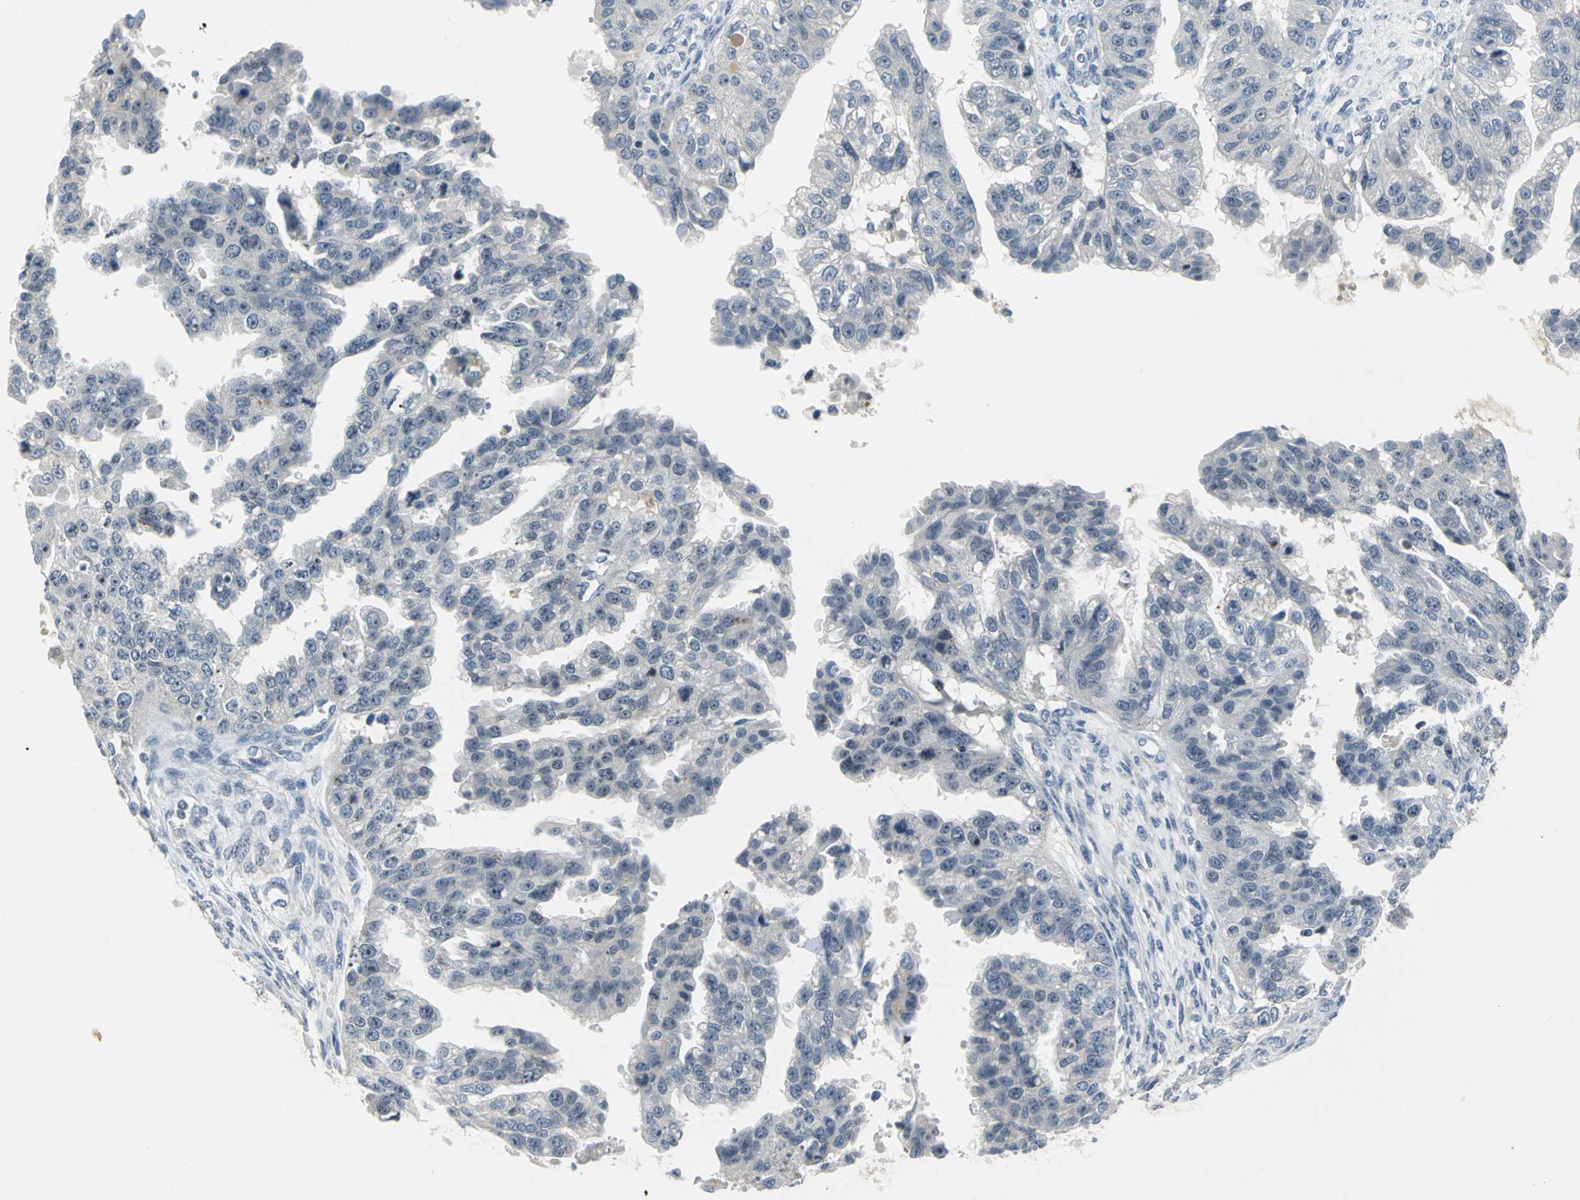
{"staining": {"intensity": "moderate", "quantity": ">75%", "location": "nuclear"}, "tissue": "ovarian cancer", "cell_type": "Tumor cells", "image_type": "cancer", "snomed": [{"axis": "morphology", "description": "Cystadenocarcinoma, serous, NOS"}, {"axis": "topography", "description": "Ovary"}], "caption": "Moderate nuclear staining is seen in about >75% of tumor cells in ovarian serous cystadenocarcinoma.", "gene": "MYBBP1A", "patient": {"sex": "female", "age": 58}}